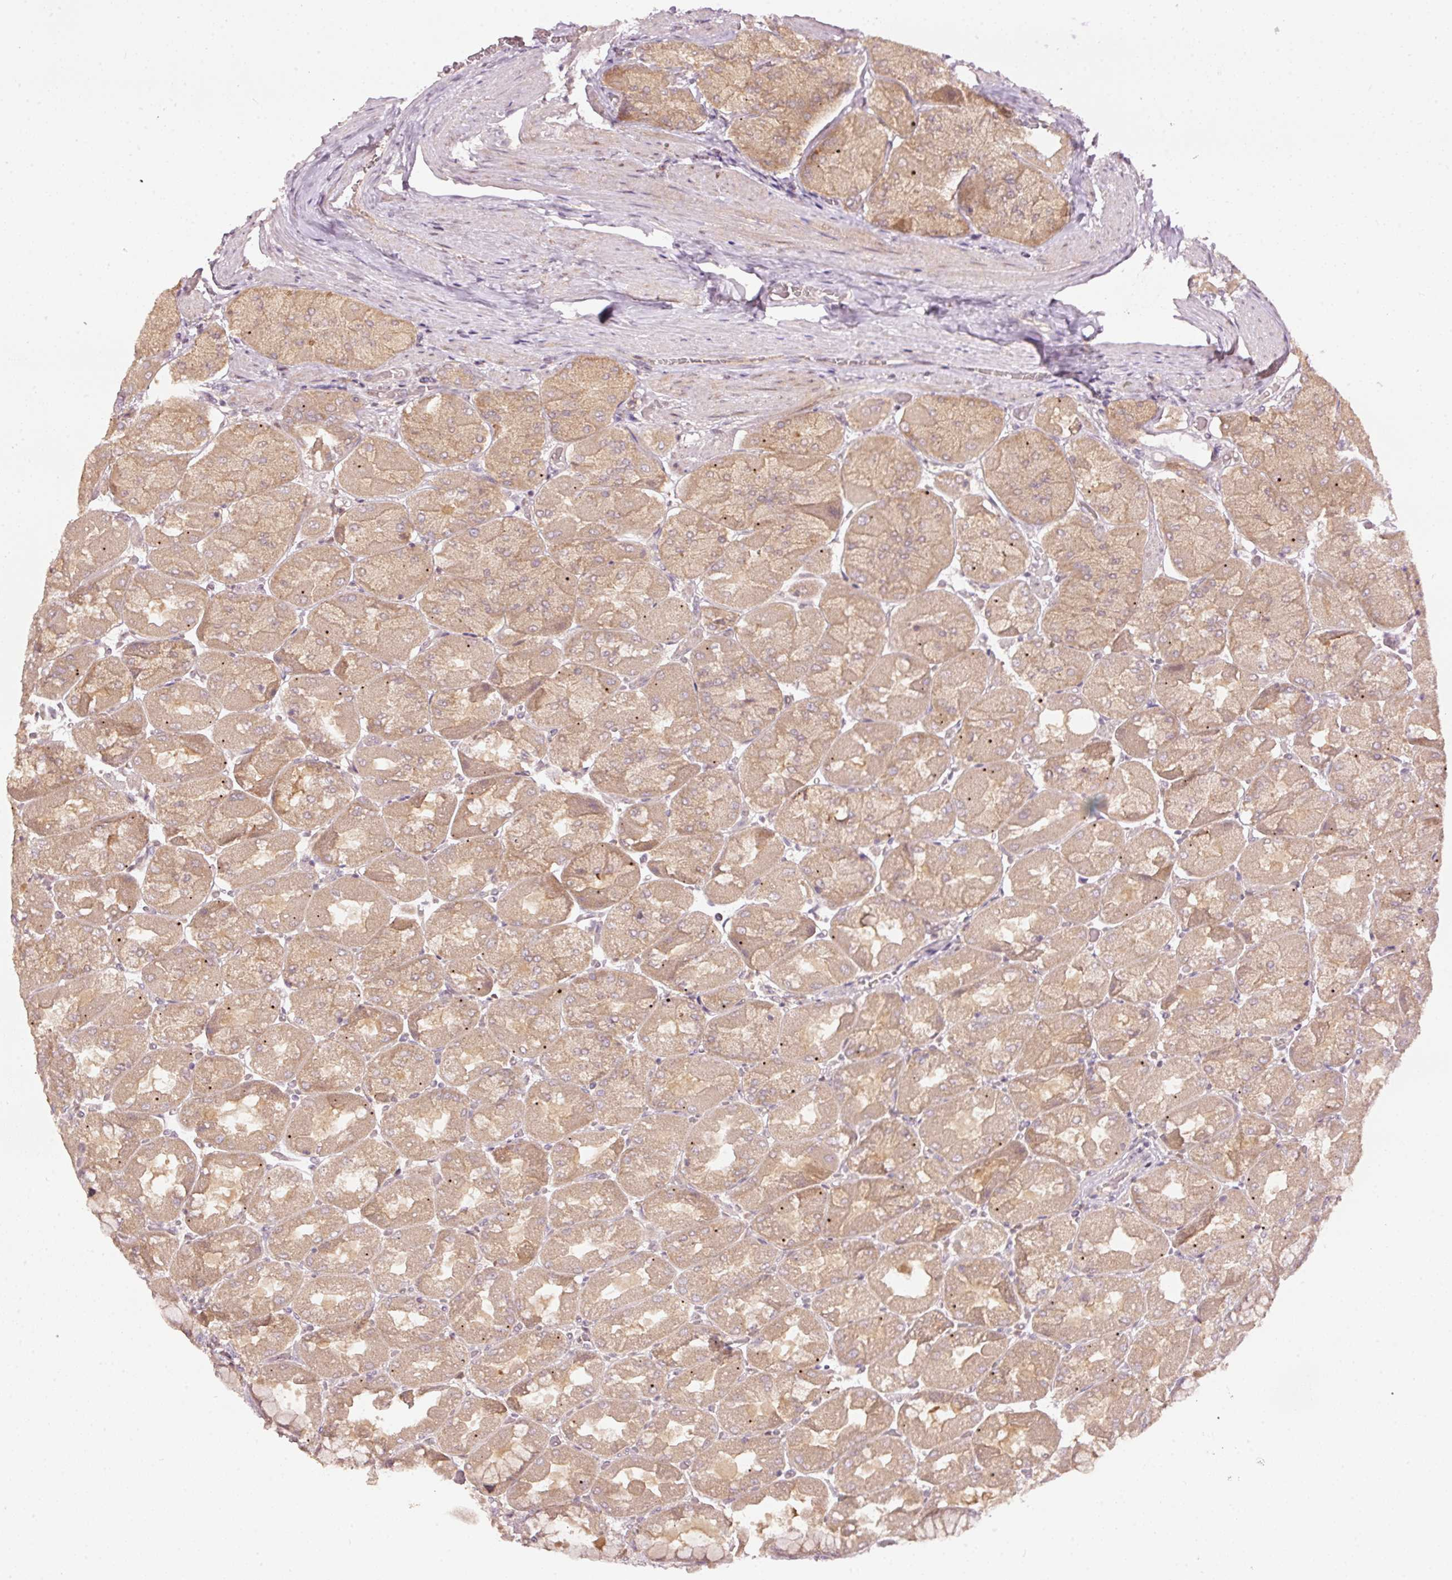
{"staining": {"intensity": "moderate", "quantity": ">75%", "location": "cytoplasmic/membranous"}, "tissue": "stomach", "cell_type": "Glandular cells", "image_type": "normal", "snomed": [{"axis": "morphology", "description": "Normal tissue, NOS"}, {"axis": "topography", "description": "Stomach"}], "caption": "Benign stomach was stained to show a protein in brown. There is medium levels of moderate cytoplasmic/membranous staining in approximately >75% of glandular cells. Nuclei are stained in blue.", "gene": "PCDHB1", "patient": {"sex": "female", "age": 61}}